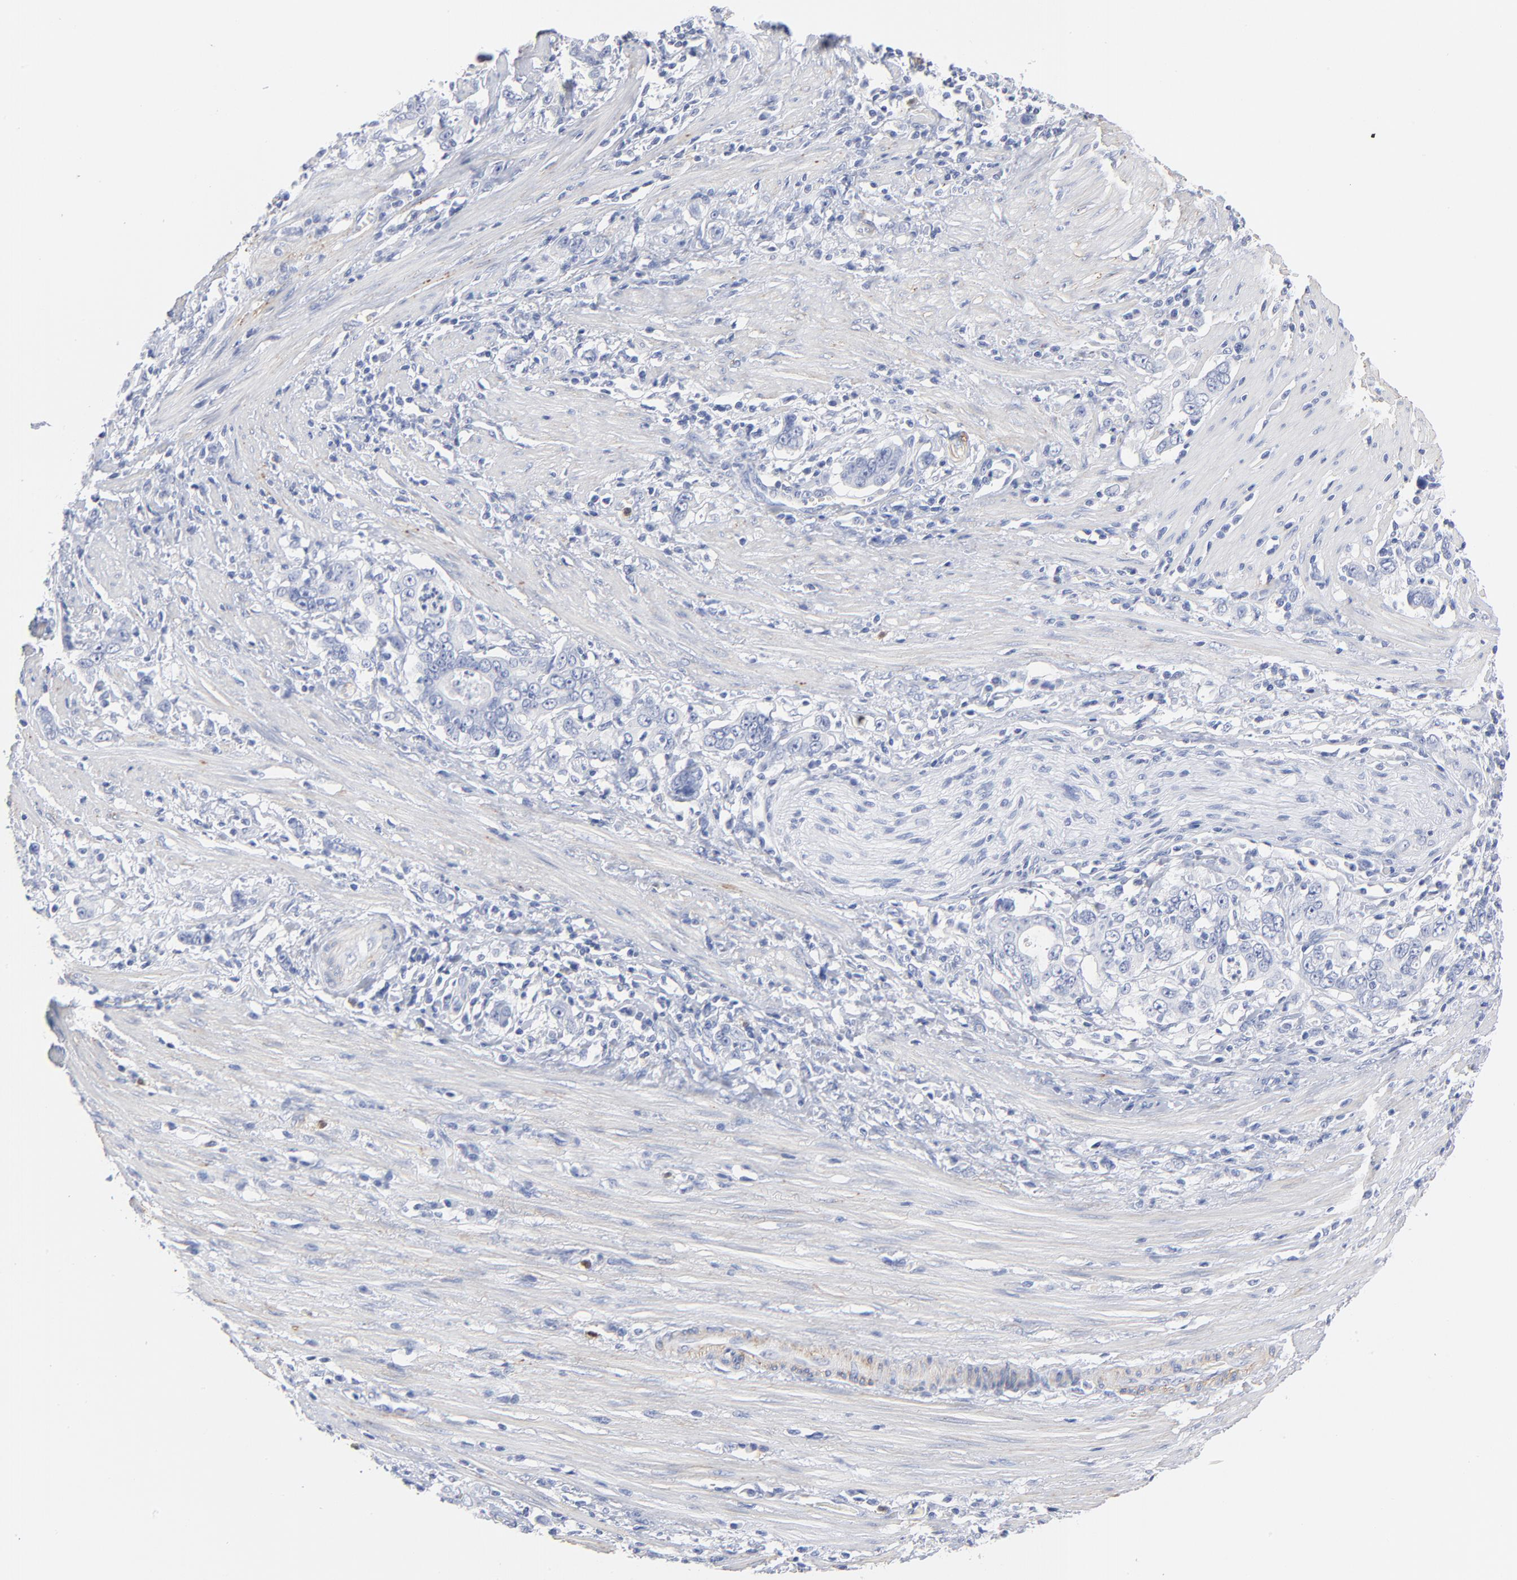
{"staining": {"intensity": "negative", "quantity": "none", "location": "none"}, "tissue": "stomach cancer", "cell_type": "Tumor cells", "image_type": "cancer", "snomed": [{"axis": "morphology", "description": "Adenocarcinoma, NOS"}, {"axis": "topography", "description": "Stomach, lower"}], "caption": "High power microscopy image of an immunohistochemistry (IHC) micrograph of stomach cancer, revealing no significant positivity in tumor cells. The staining is performed using DAB brown chromogen with nuclei counter-stained in using hematoxylin.", "gene": "AGTR1", "patient": {"sex": "female", "age": 72}}